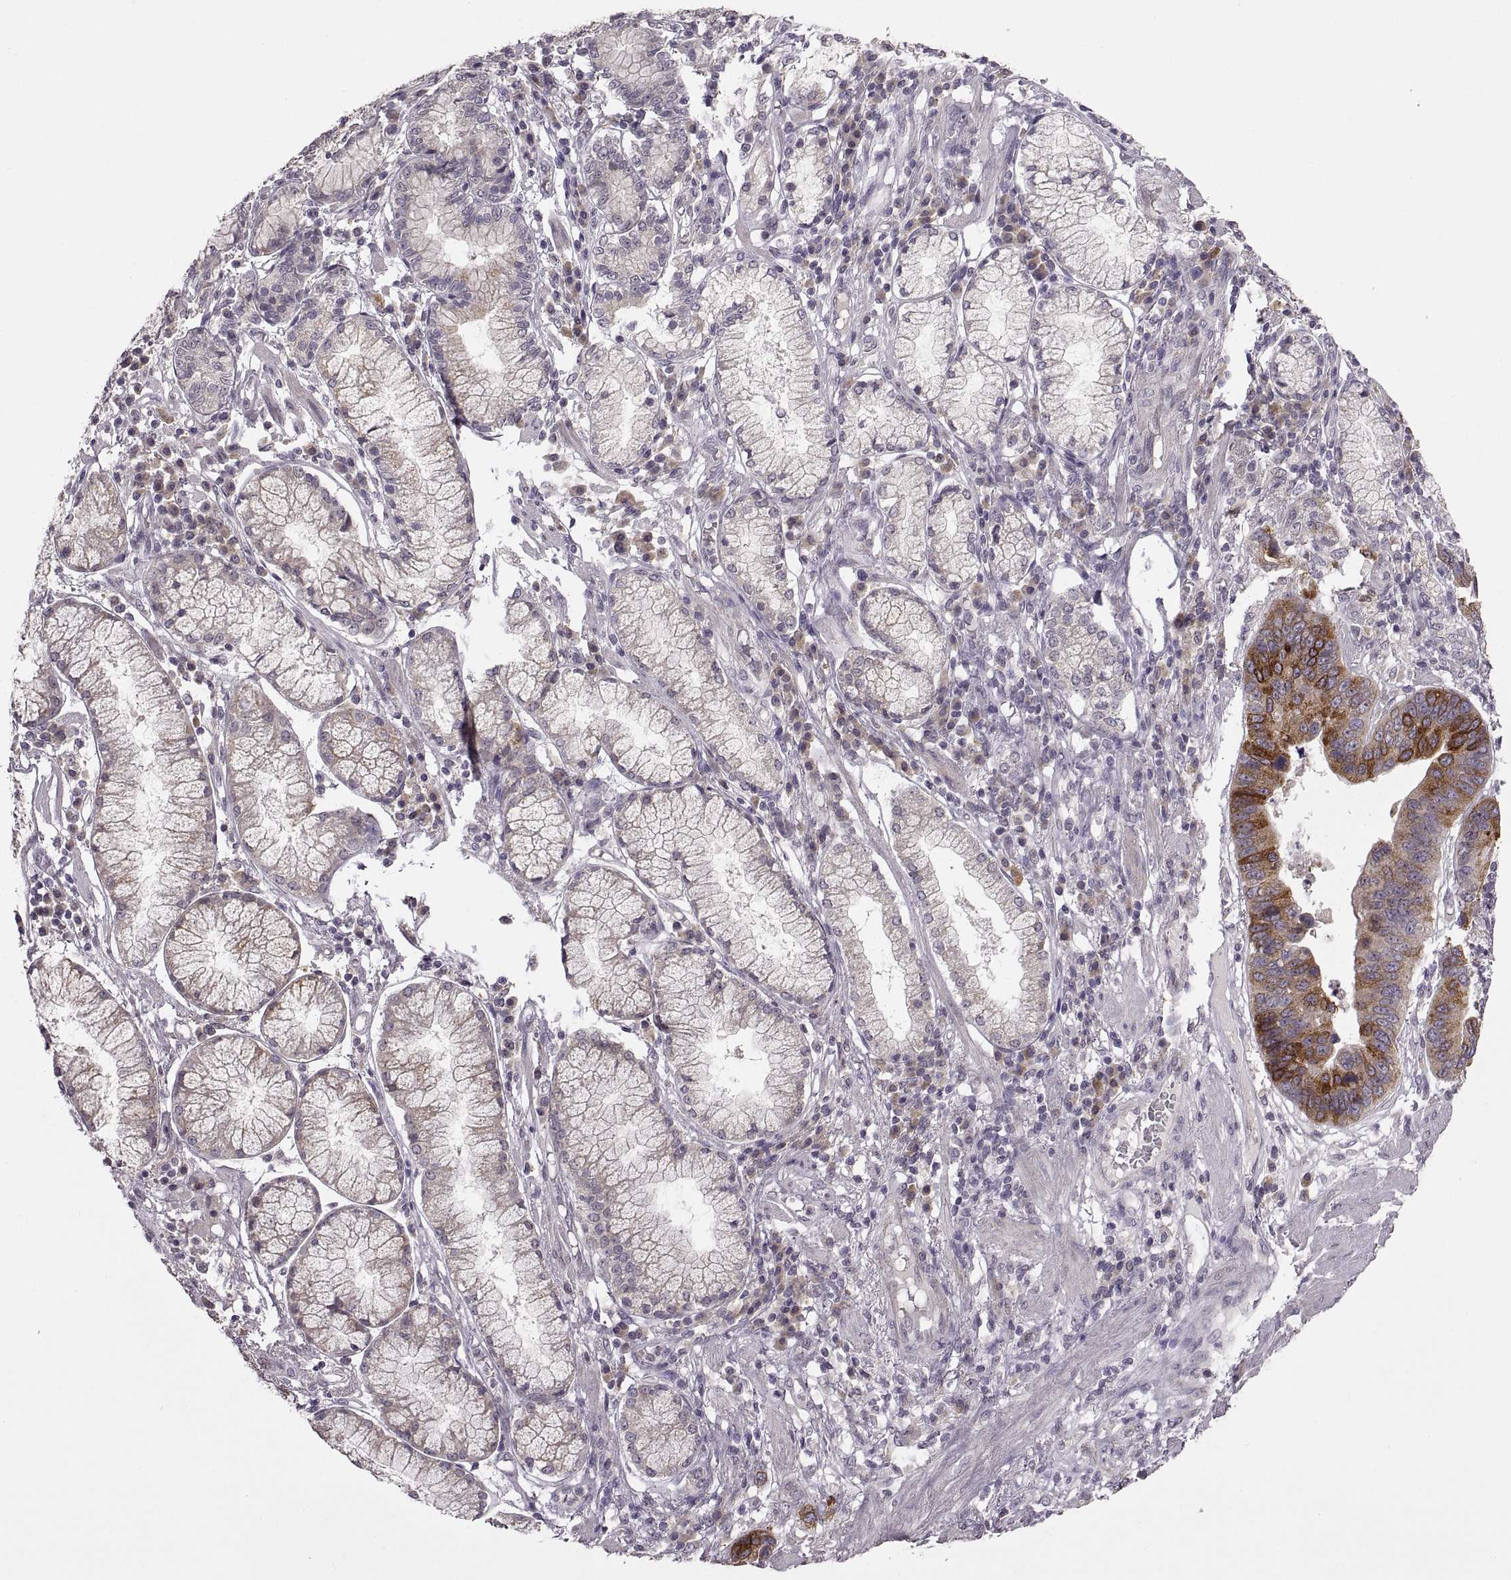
{"staining": {"intensity": "strong", "quantity": "<25%", "location": "cytoplasmic/membranous"}, "tissue": "stomach cancer", "cell_type": "Tumor cells", "image_type": "cancer", "snomed": [{"axis": "morphology", "description": "Adenocarcinoma, NOS"}, {"axis": "topography", "description": "Stomach"}], "caption": "Protein staining of adenocarcinoma (stomach) tissue demonstrates strong cytoplasmic/membranous expression in about <25% of tumor cells. (Brightfield microscopy of DAB IHC at high magnification).", "gene": "HMGCR", "patient": {"sex": "male", "age": 84}}